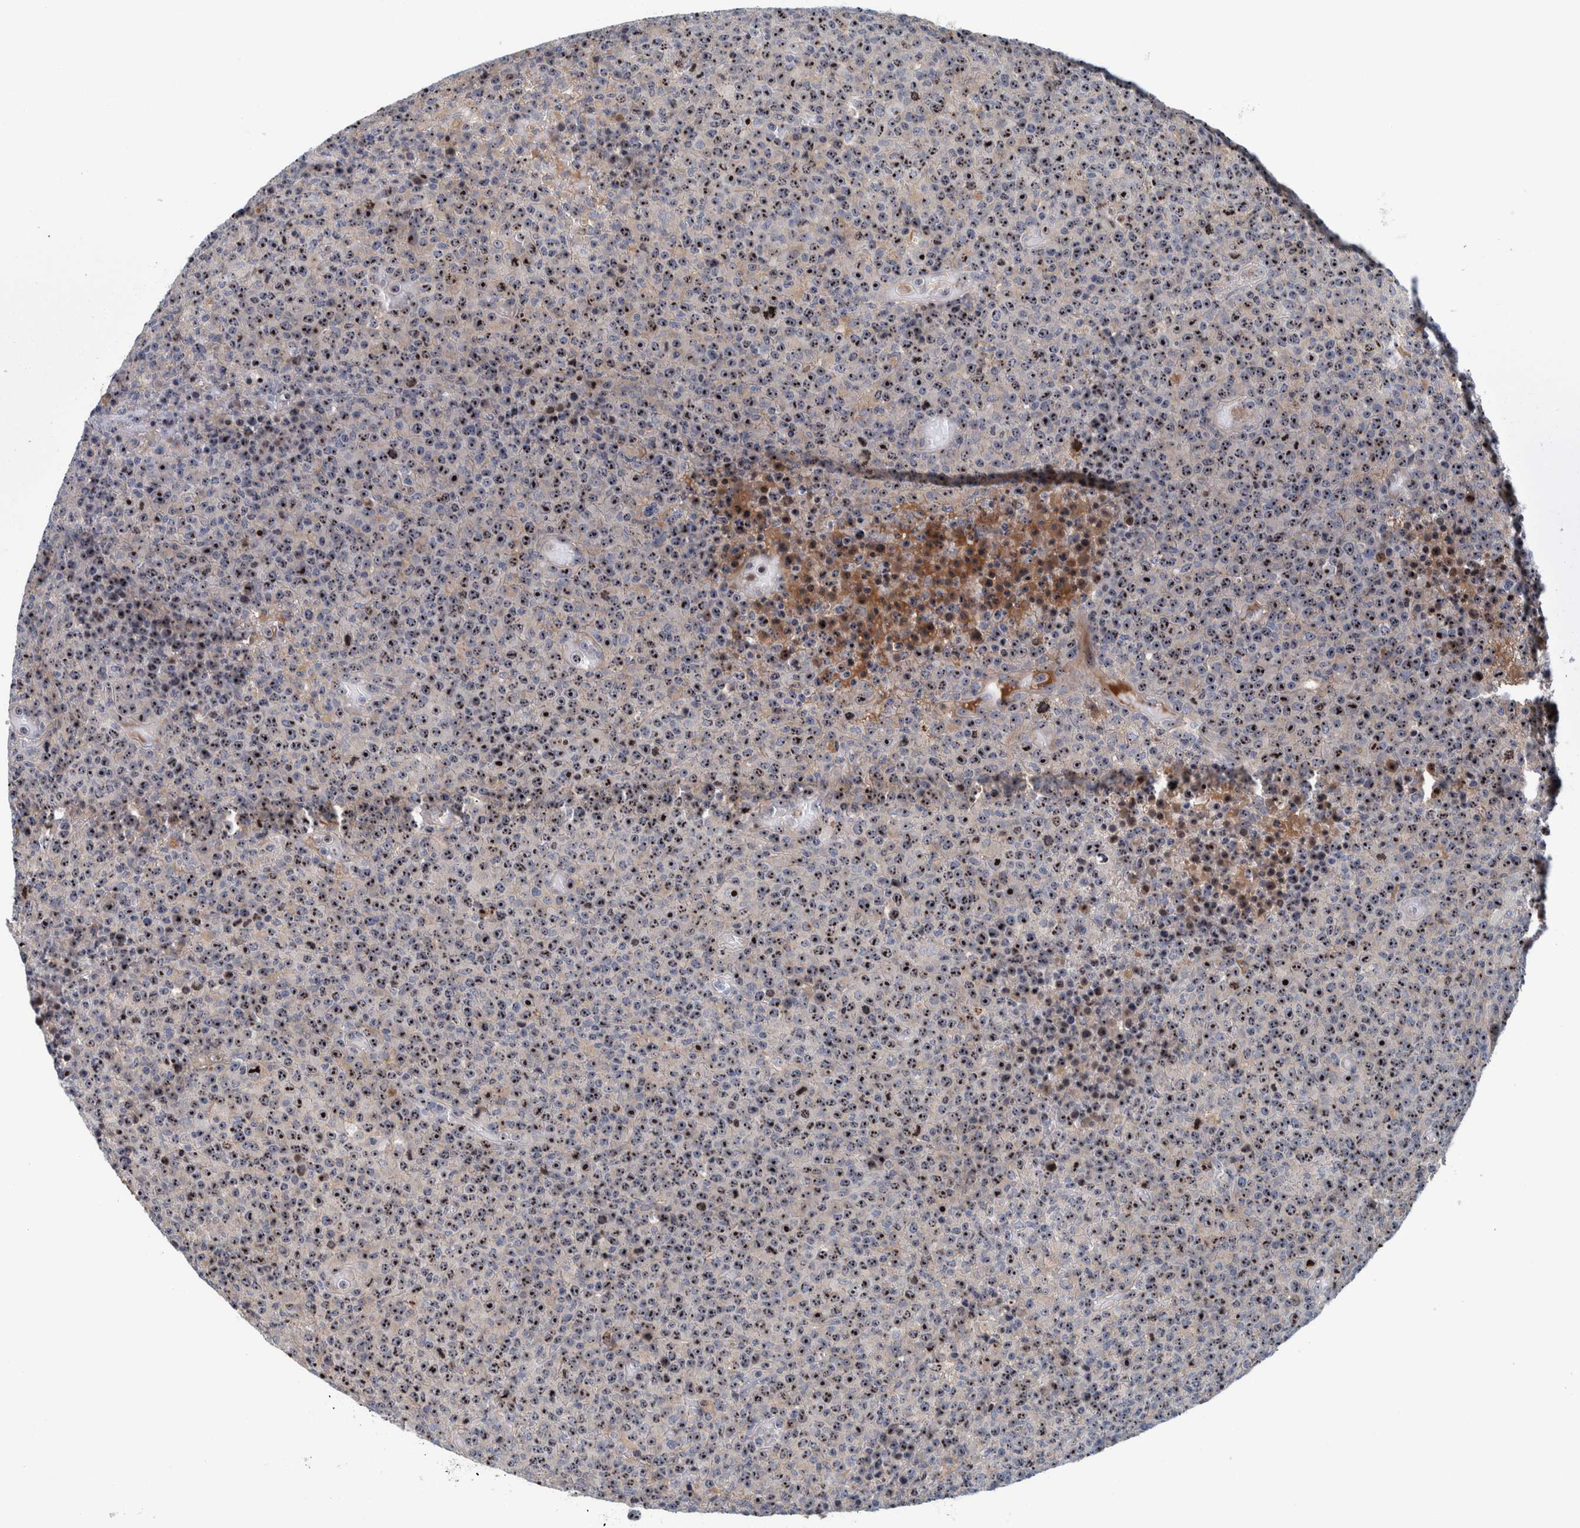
{"staining": {"intensity": "strong", "quantity": ">75%", "location": "nuclear"}, "tissue": "lymphoma", "cell_type": "Tumor cells", "image_type": "cancer", "snomed": [{"axis": "morphology", "description": "Malignant lymphoma, non-Hodgkin's type, High grade"}, {"axis": "topography", "description": "Lymph node"}], "caption": "Human malignant lymphoma, non-Hodgkin's type (high-grade) stained for a protein (brown) shows strong nuclear positive expression in approximately >75% of tumor cells.", "gene": "NOL11", "patient": {"sex": "male", "age": 13}}